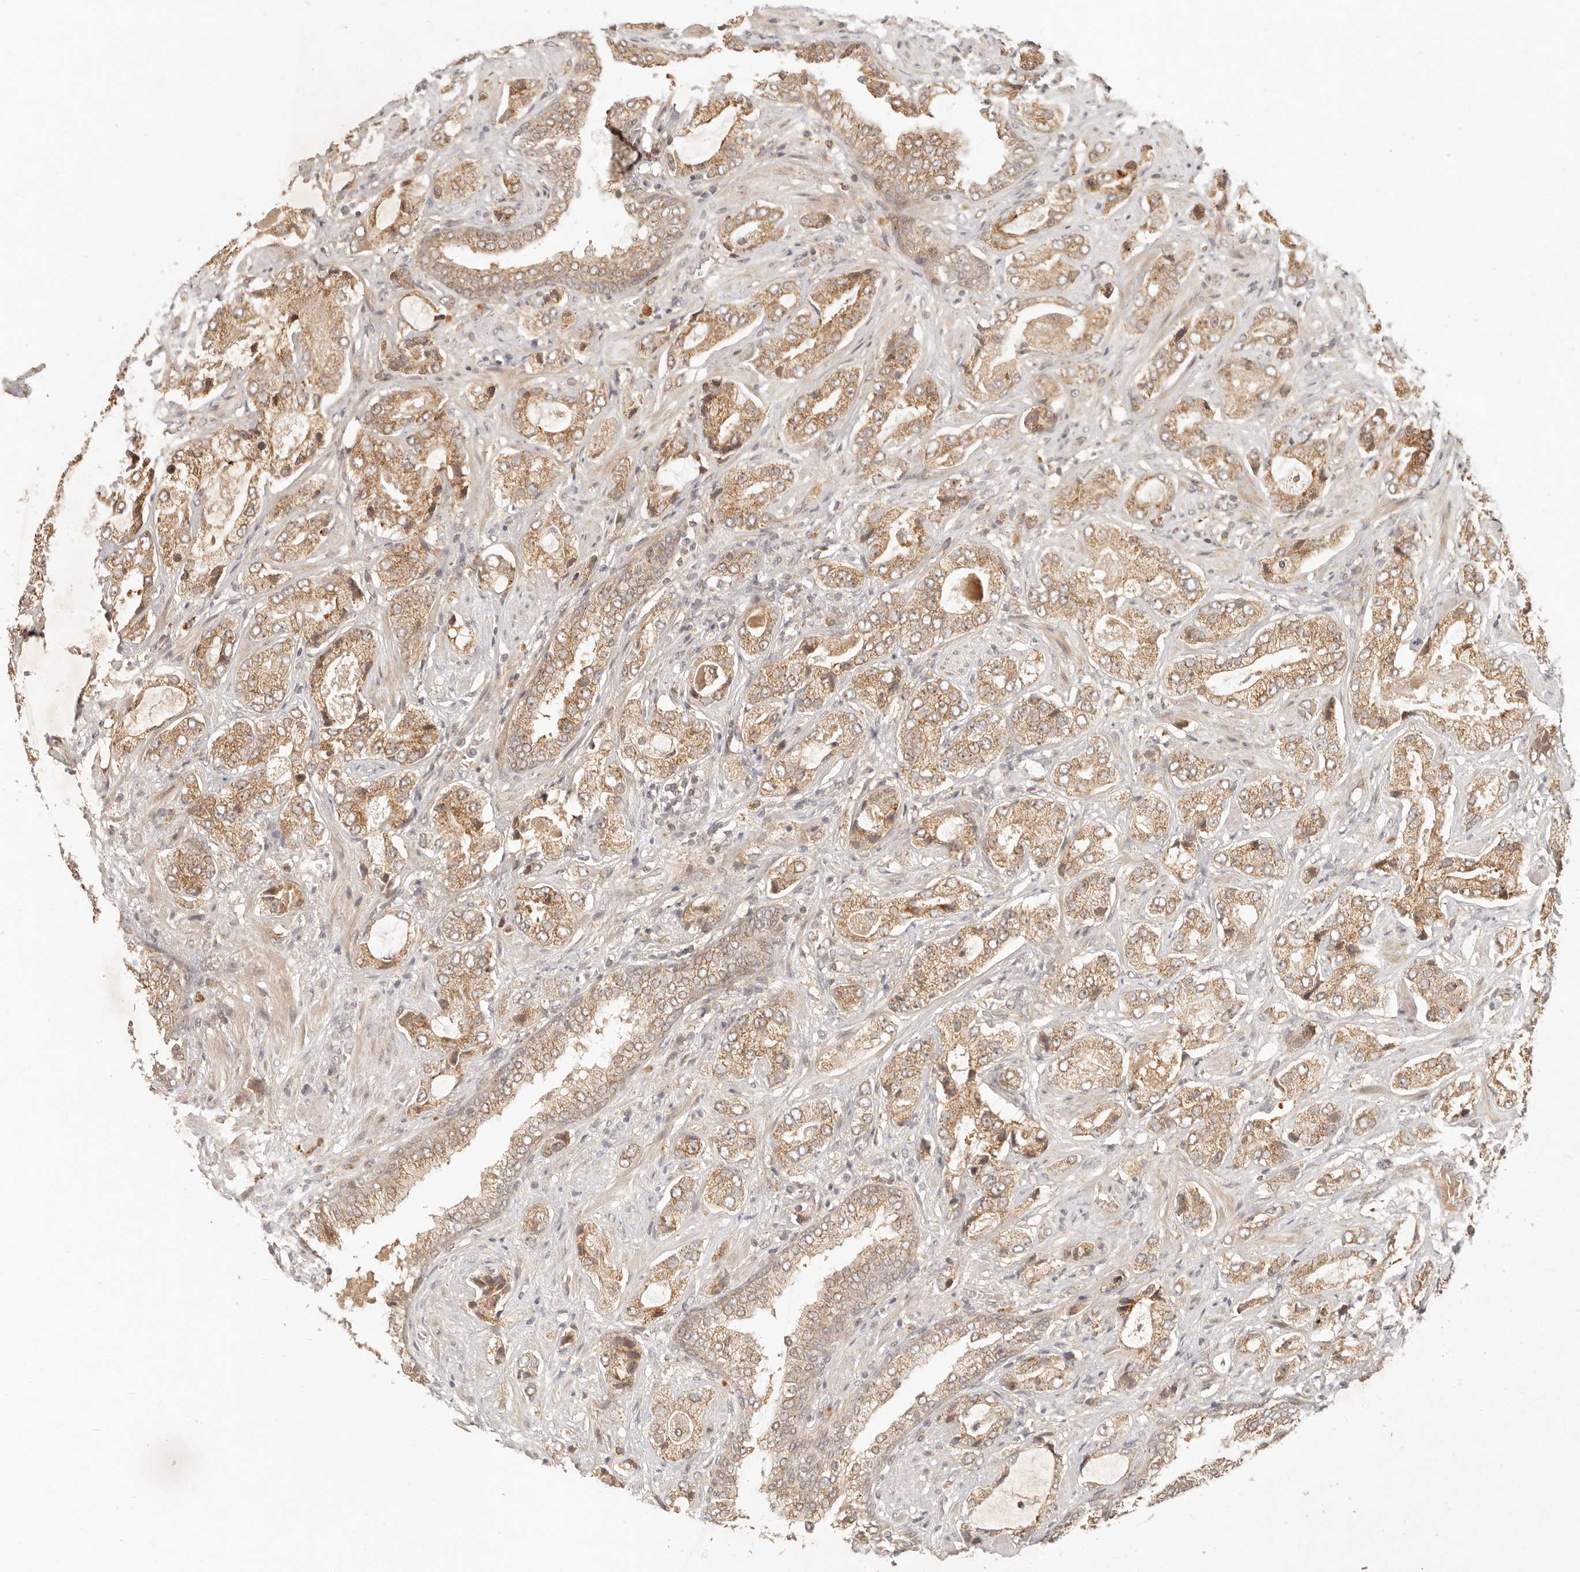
{"staining": {"intensity": "moderate", "quantity": ">75%", "location": "cytoplasmic/membranous"}, "tissue": "prostate cancer", "cell_type": "Tumor cells", "image_type": "cancer", "snomed": [{"axis": "morphology", "description": "Normal tissue, NOS"}, {"axis": "morphology", "description": "Adenocarcinoma, High grade"}, {"axis": "topography", "description": "Prostate"}, {"axis": "topography", "description": "Peripheral nerve tissue"}], "caption": "Immunohistochemistry (DAB) staining of prostate cancer (adenocarcinoma (high-grade)) demonstrates moderate cytoplasmic/membranous protein staining in about >75% of tumor cells. The staining was performed using DAB to visualize the protein expression in brown, while the nuclei were stained in blue with hematoxylin (Magnification: 20x).", "gene": "INTS11", "patient": {"sex": "male", "age": 59}}